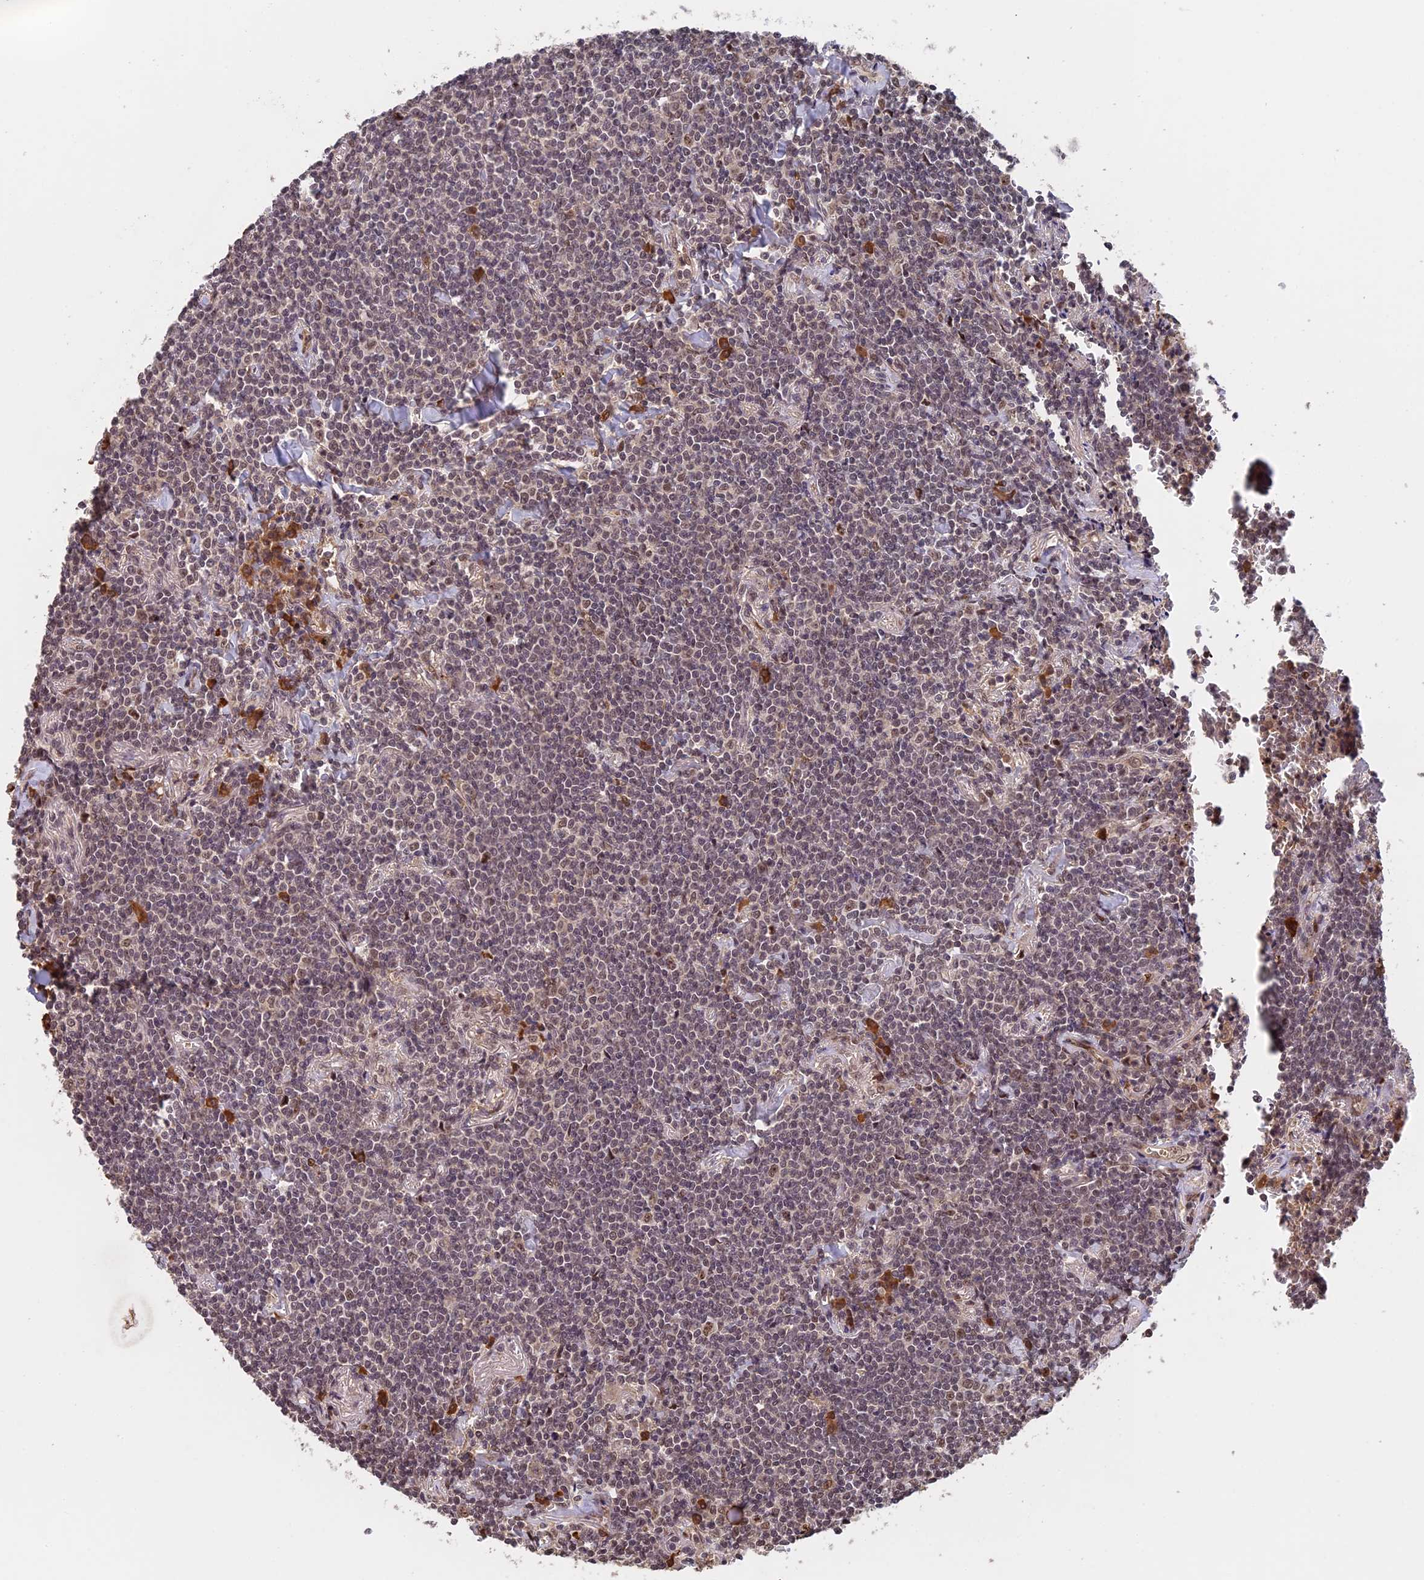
{"staining": {"intensity": "weak", "quantity": "<25%", "location": "nuclear"}, "tissue": "lymphoma", "cell_type": "Tumor cells", "image_type": "cancer", "snomed": [{"axis": "morphology", "description": "Malignant lymphoma, non-Hodgkin's type, Low grade"}, {"axis": "topography", "description": "Lung"}], "caption": "Lymphoma was stained to show a protein in brown. There is no significant expression in tumor cells.", "gene": "OSBPL1A", "patient": {"sex": "female", "age": 71}}